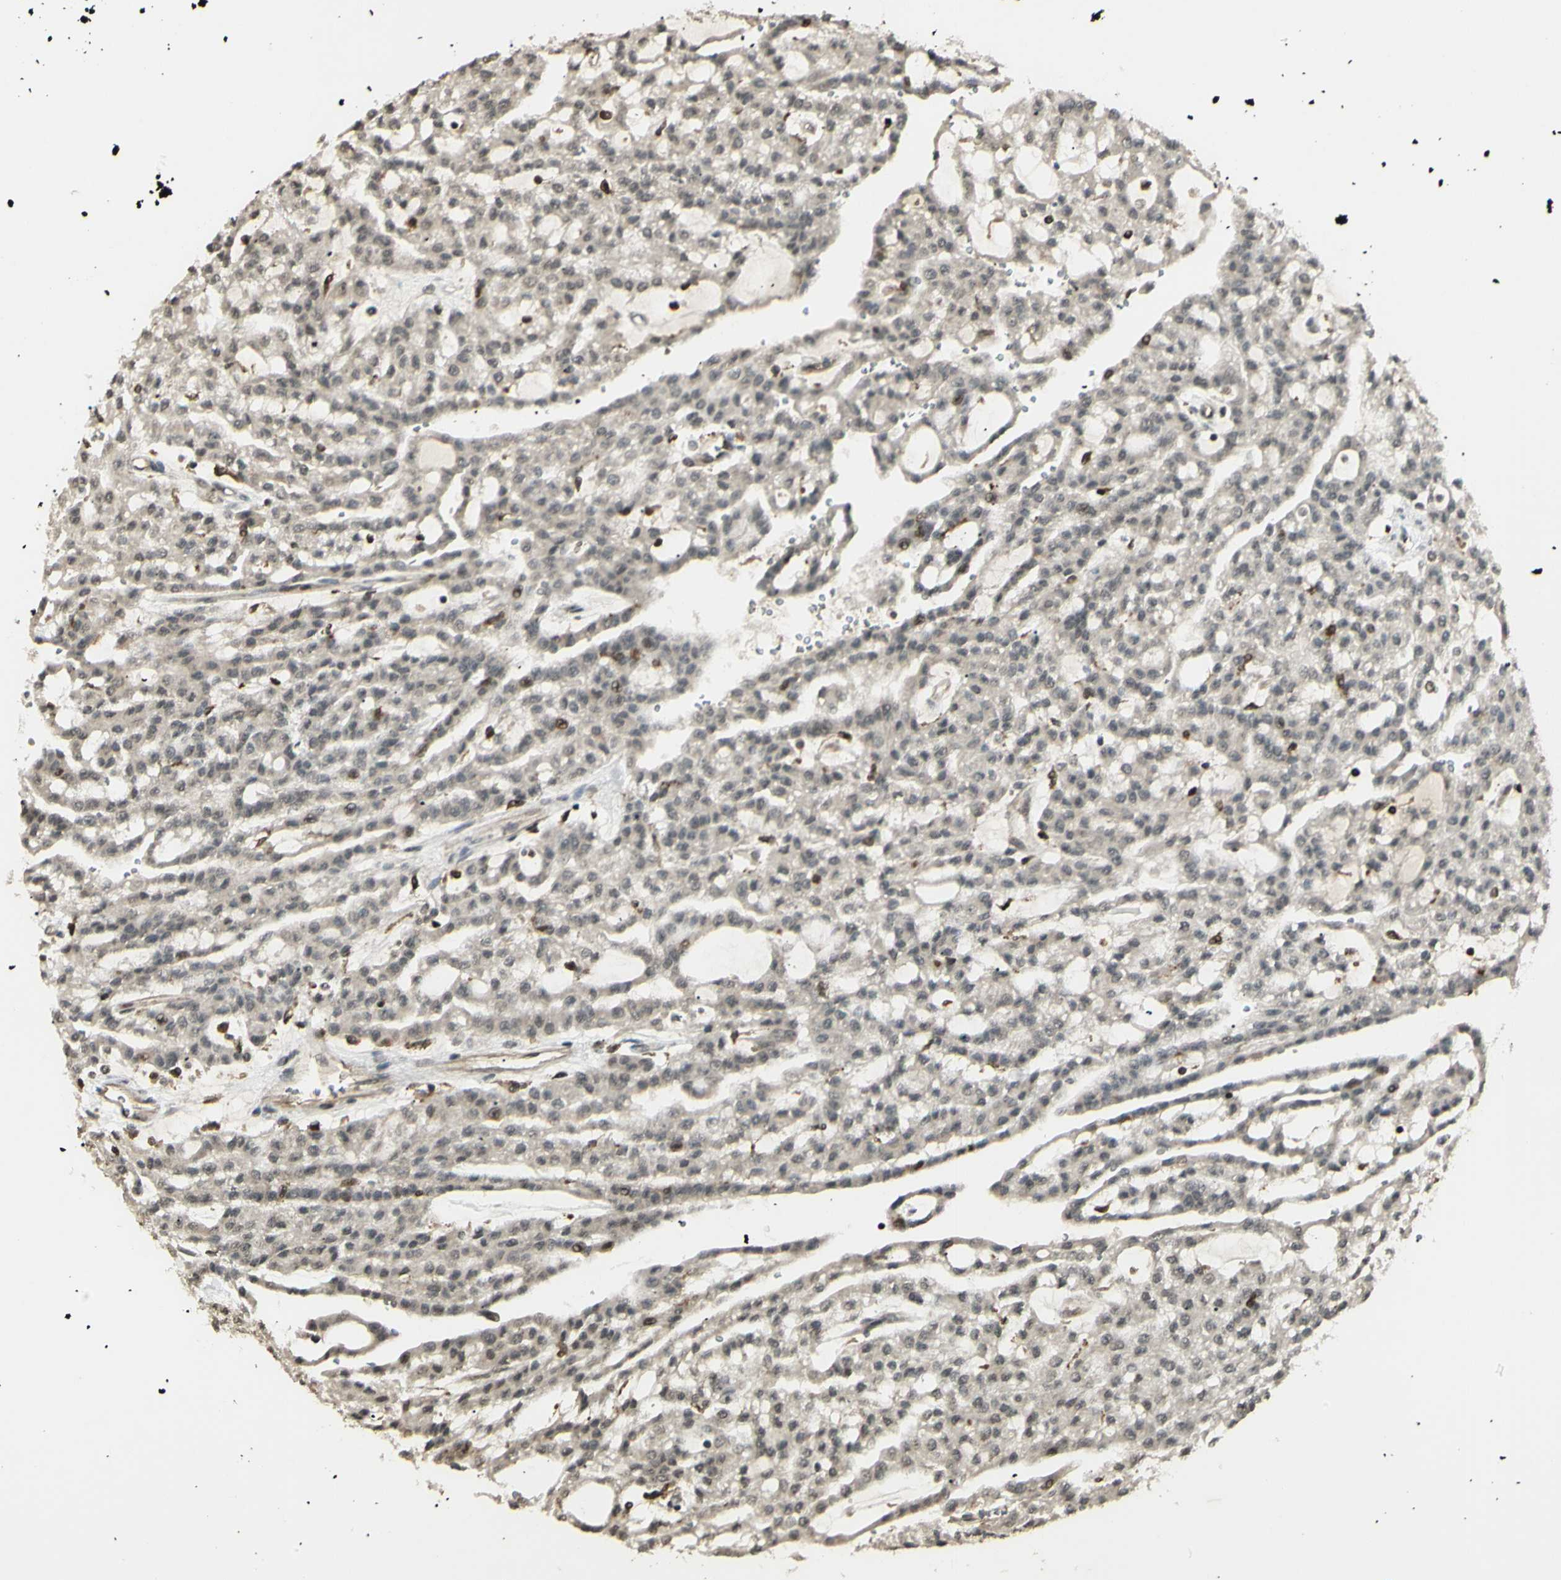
{"staining": {"intensity": "negative", "quantity": "none", "location": "none"}, "tissue": "renal cancer", "cell_type": "Tumor cells", "image_type": "cancer", "snomed": [{"axis": "morphology", "description": "Adenocarcinoma, NOS"}, {"axis": "topography", "description": "Kidney"}], "caption": "A high-resolution photomicrograph shows immunohistochemistry (IHC) staining of renal cancer, which displays no significant expression in tumor cells.", "gene": "BLNK", "patient": {"sex": "male", "age": 63}}